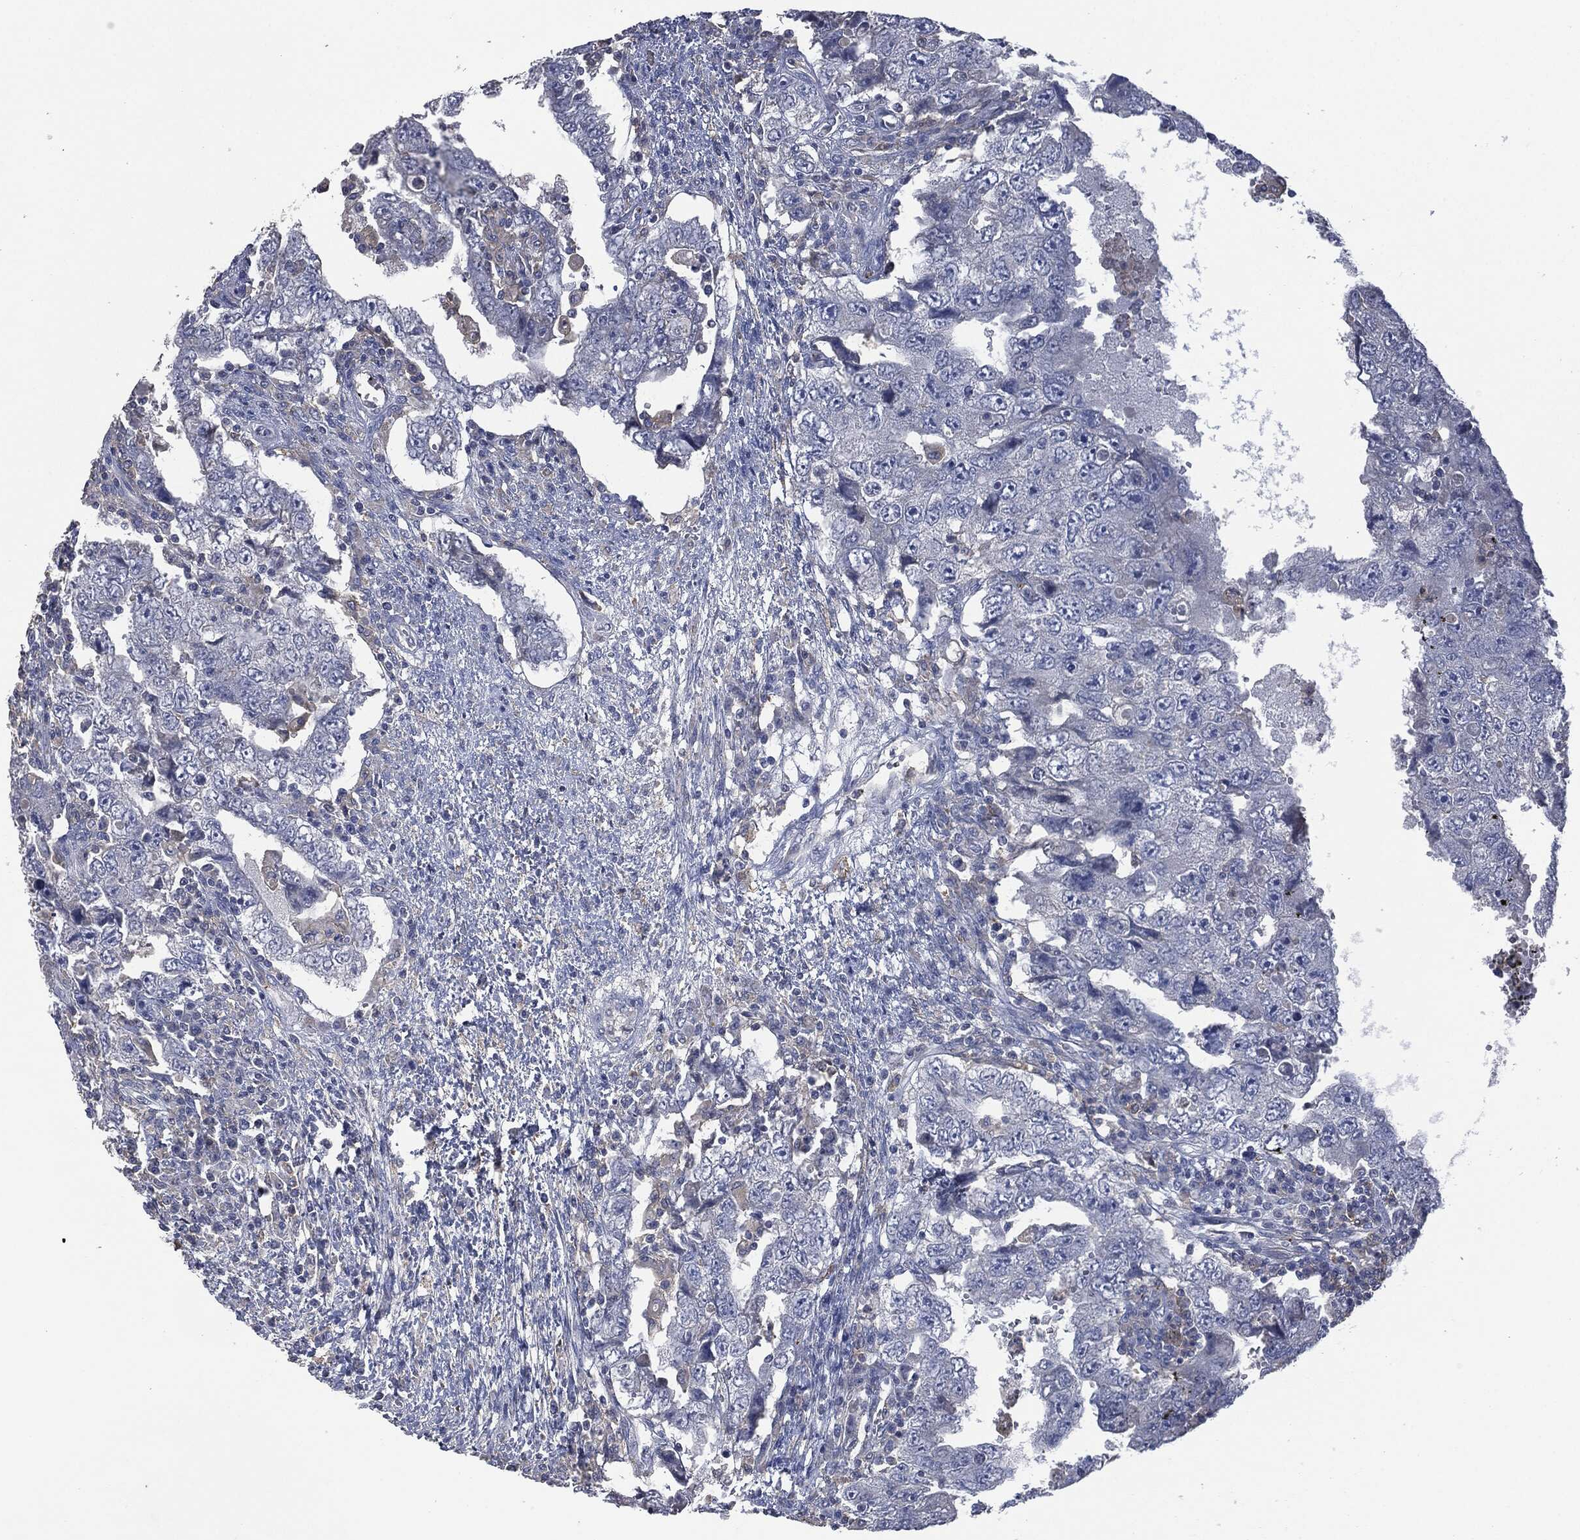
{"staining": {"intensity": "negative", "quantity": "none", "location": "none"}, "tissue": "testis cancer", "cell_type": "Tumor cells", "image_type": "cancer", "snomed": [{"axis": "morphology", "description": "Carcinoma, Embryonal, NOS"}, {"axis": "topography", "description": "Testis"}], "caption": "Immunohistochemistry of human embryonal carcinoma (testis) demonstrates no staining in tumor cells.", "gene": "CD33", "patient": {"sex": "male", "age": 26}}